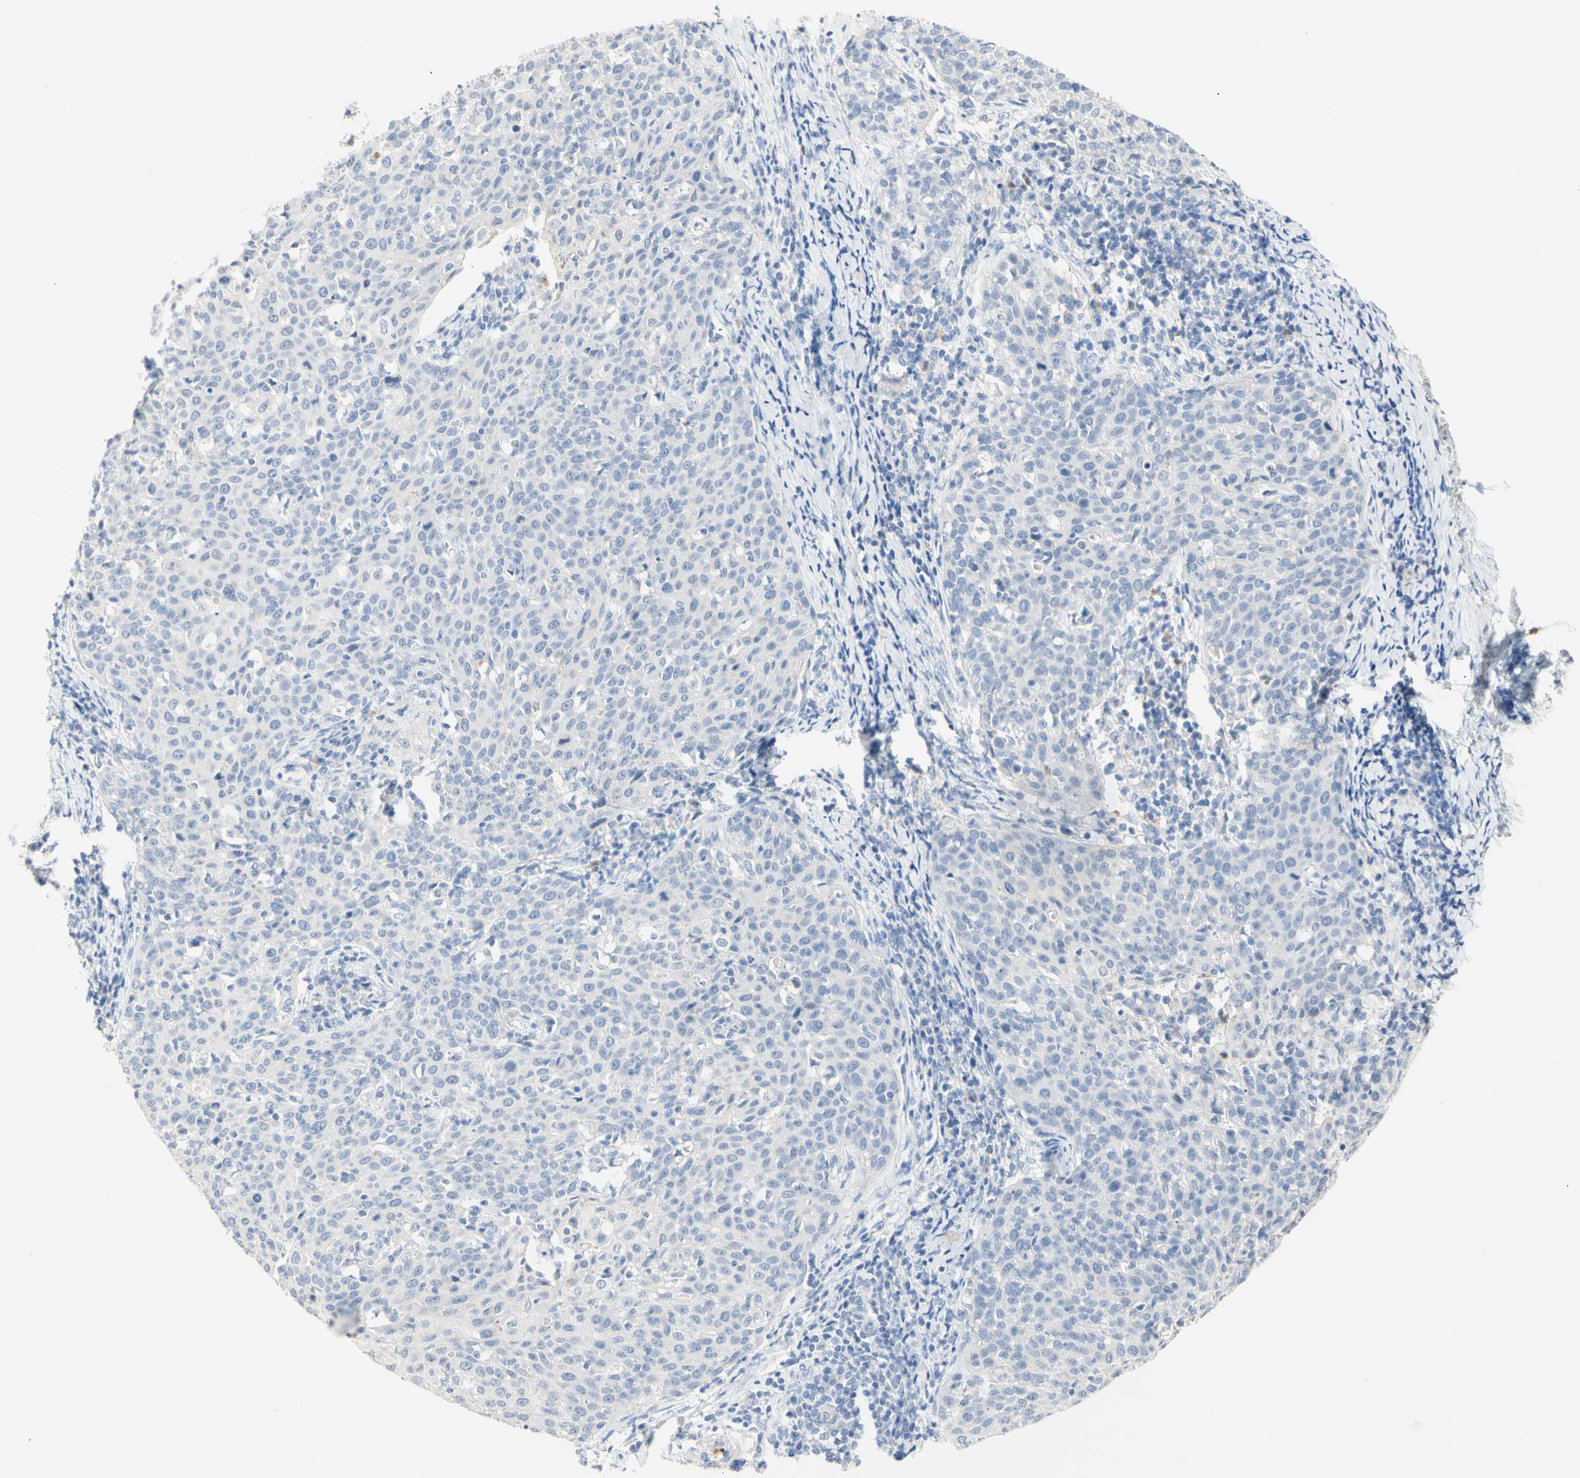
{"staining": {"intensity": "negative", "quantity": "none", "location": "none"}, "tissue": "cervical cancer", "cell_type": "Tumor cells", "image_type": "cancer", "snomed": [{"axis": "morphology", "description": "Squamous cell carcinoma, NOS"}, {"axis": "topography", "description": "Cervix"}], "caption": "Immunohistochemical staining of human squamous cell carcinoma (cervical) demonstrates no significant positivity in tumor cells. (DAB (3,3'-diaminobenzidine) immunohistochemistry (IHC) with hematoxylin counter stain).", "gene": "B4GALNT3", "patient": {"sex": "female", "age": 38}}